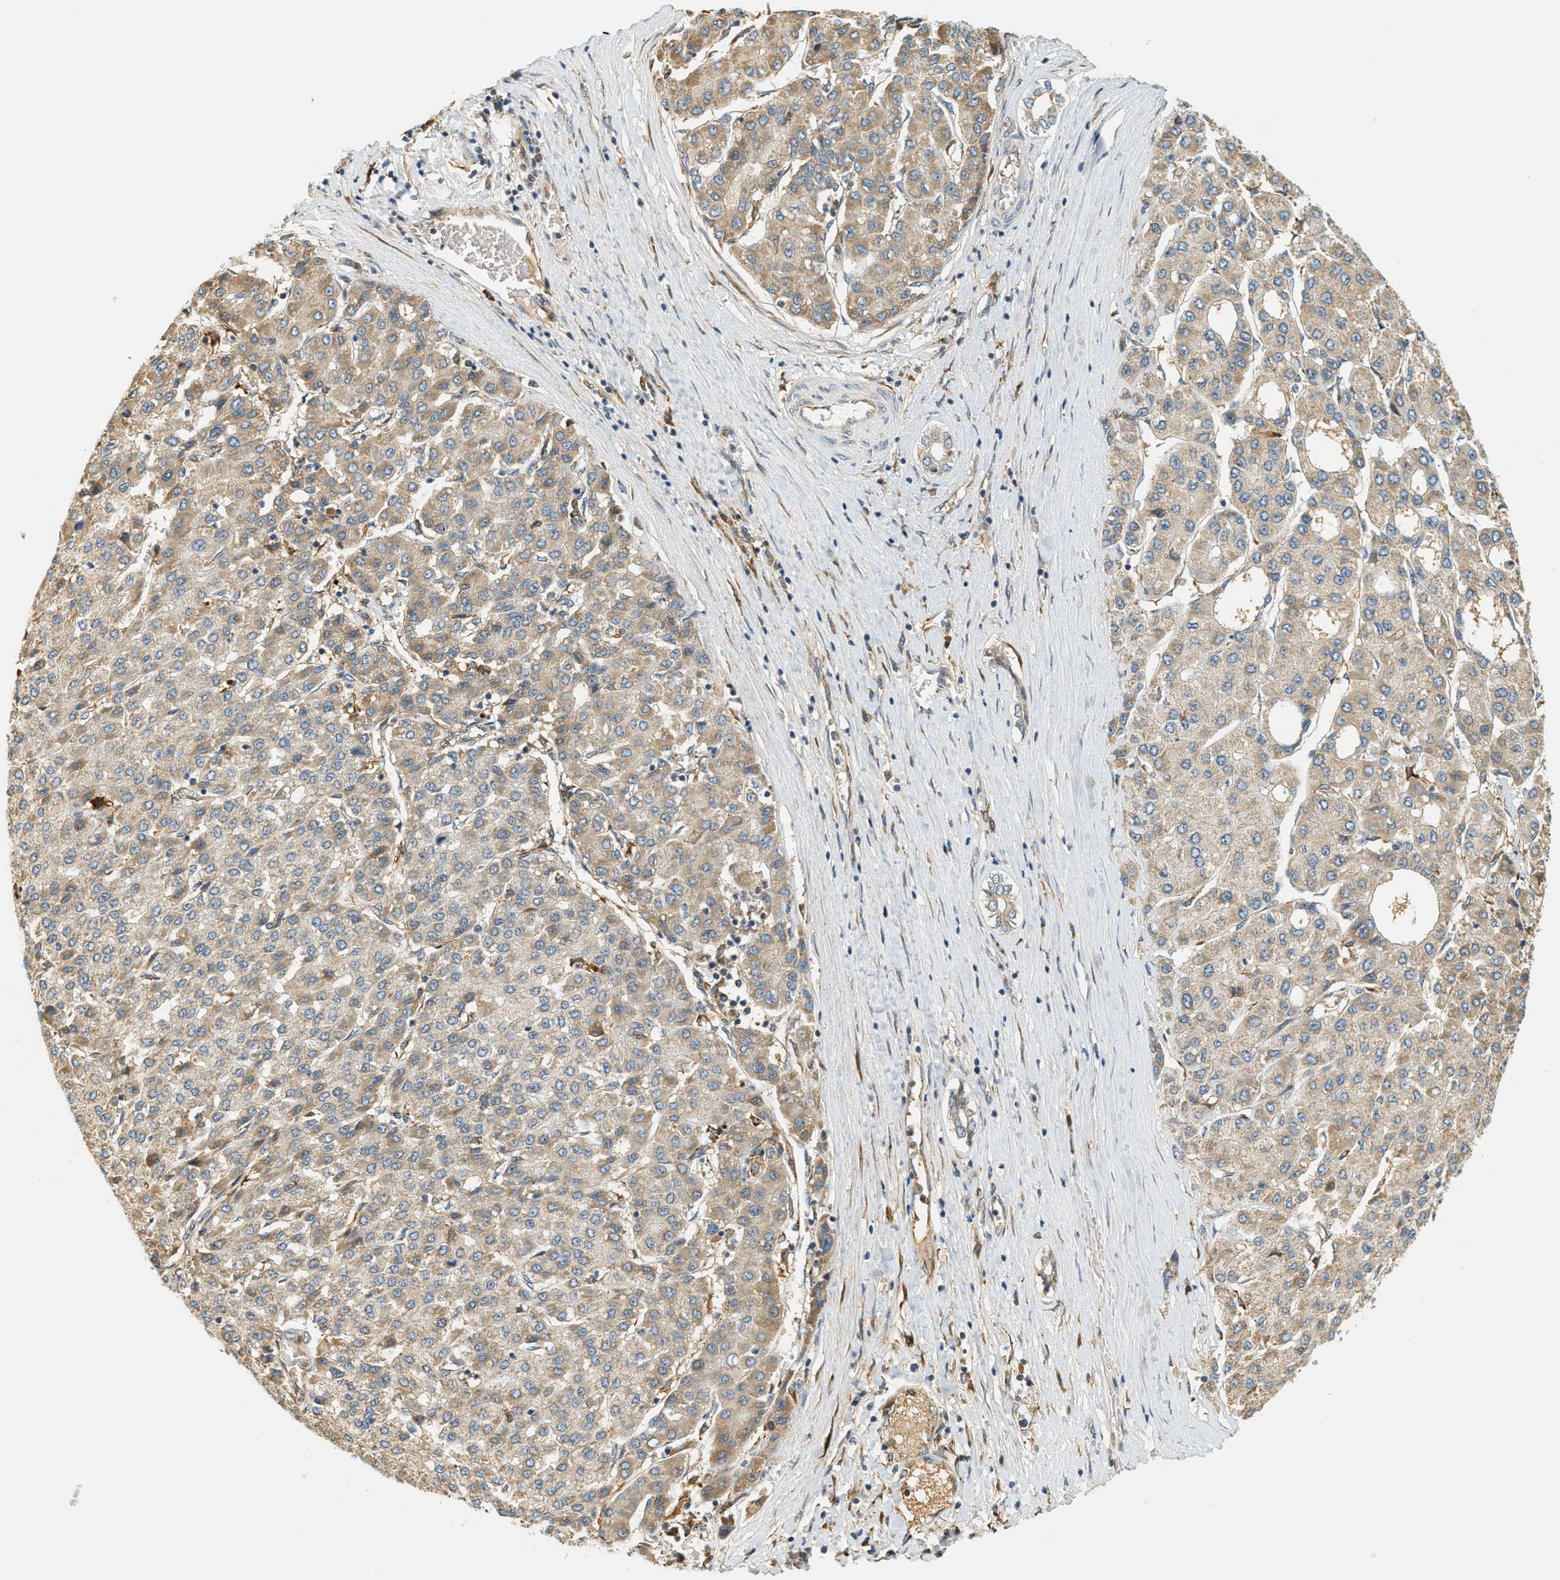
{"staining": {"intensity": "weak", "quantity": "25%-75%", "location": "cytoplasmic/membranous"}, "tissue": "liver cancer", "cell_type": "Tumor cells", "image_type": "cancer", "snomed": [{"axis": "morphology", "description": "Carcinoma, Hepatocellular, NOS"}, {"axis": "topography", "description": "Liver"}], "caption": "Protein staining by immunohistochemistry displays weak cytoplasmic/membranous expression in about 25%-75% of tumor cells in hepatocellular carcinoma (liver).", "gene": "PDK1", "patient": {"sex": "male", "age": 65}}